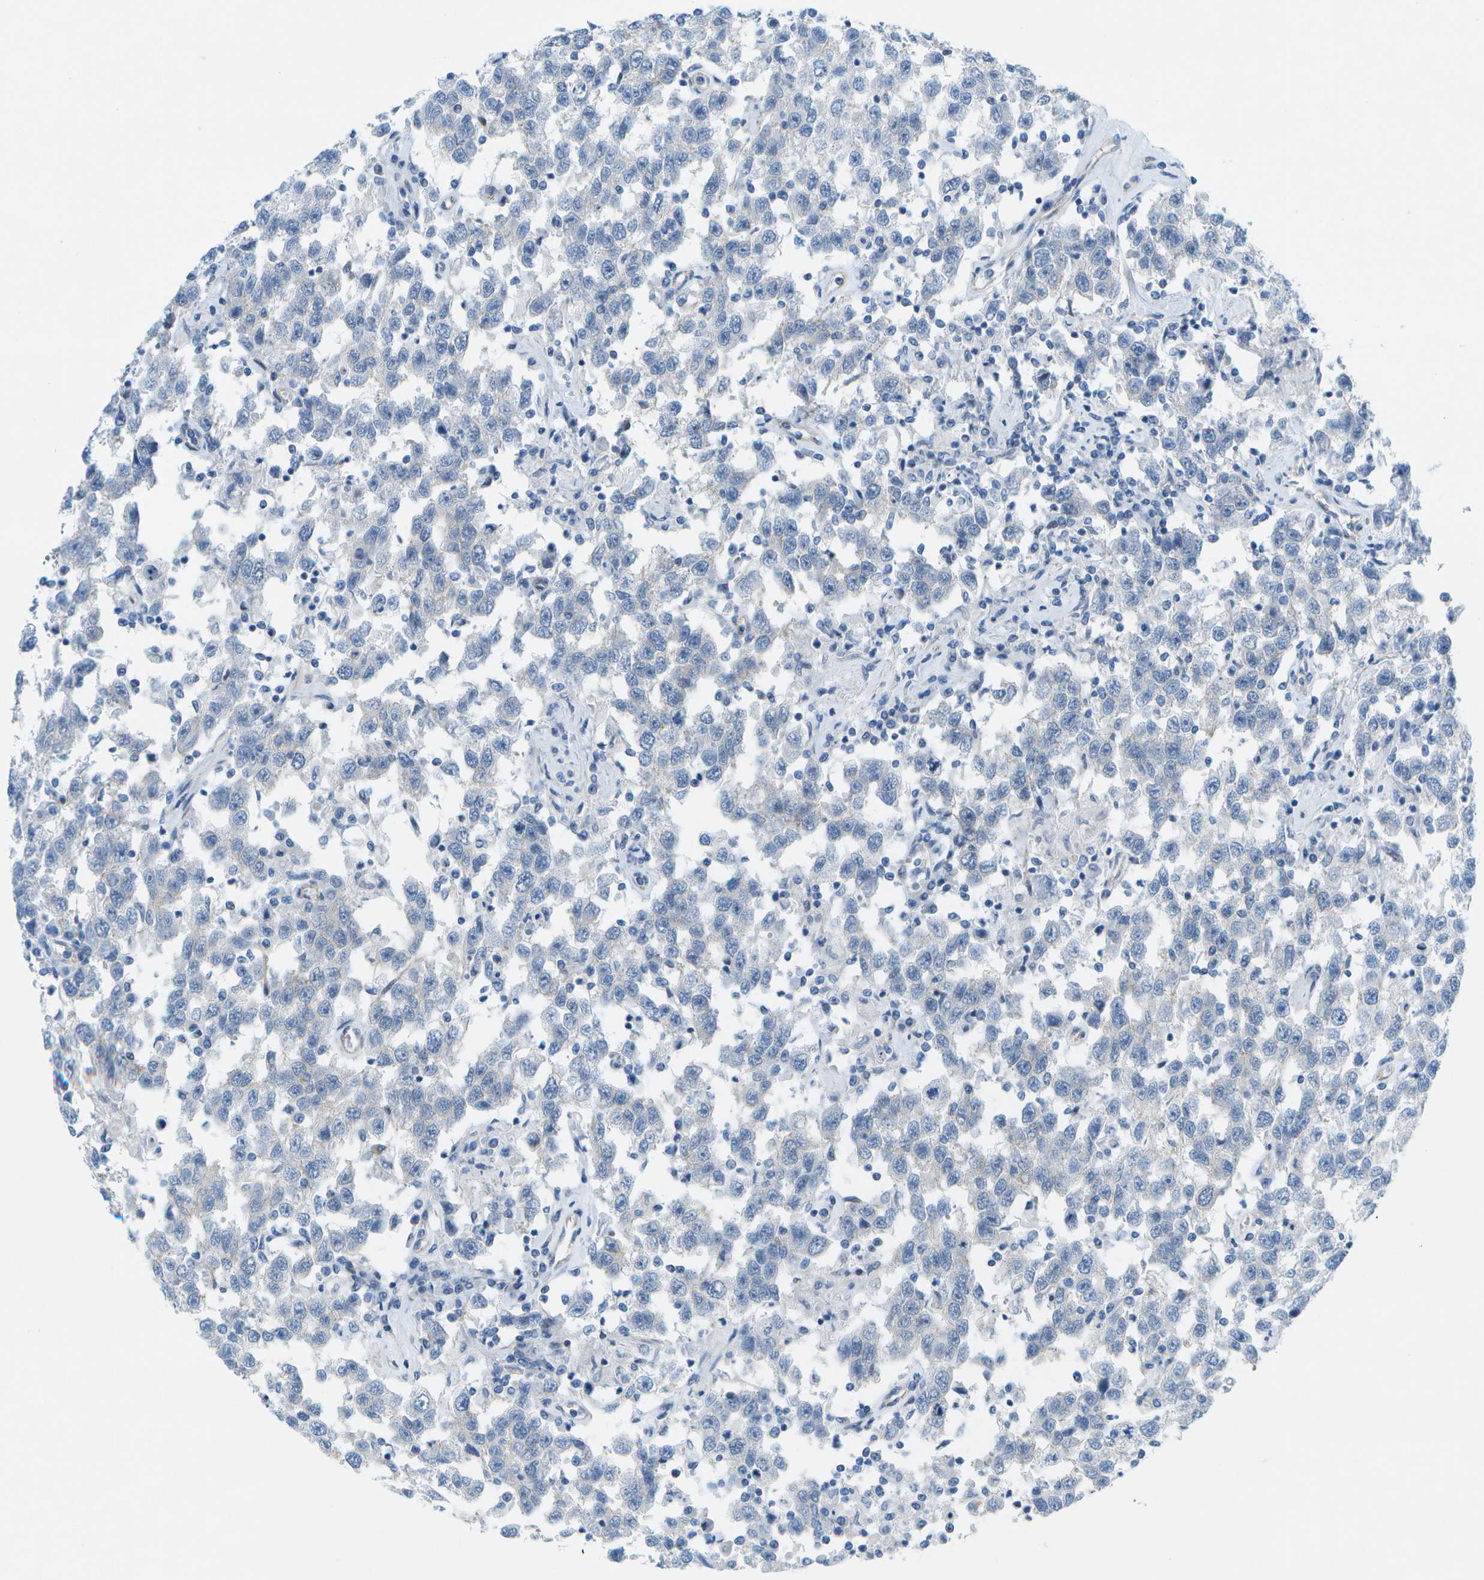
{"staining": {"intensity": "negative", "quantity": "none", "location": "none"}, "tissue": "testis cancer", "cell_type": "Tumor cells", "image_type": "cancer", "snomed": [{"axis": "morphology", "description": "Seminoma, NOS"}, {"axis": "topography", "description": "Testis"}], "caption": "An immunohistochemistry image of seminoma (testis) is shown. There is no staining in tumor cells of seminoma (testis).", "gene": "SORBS3", "patient": {"sex": "male", "age": 41}}